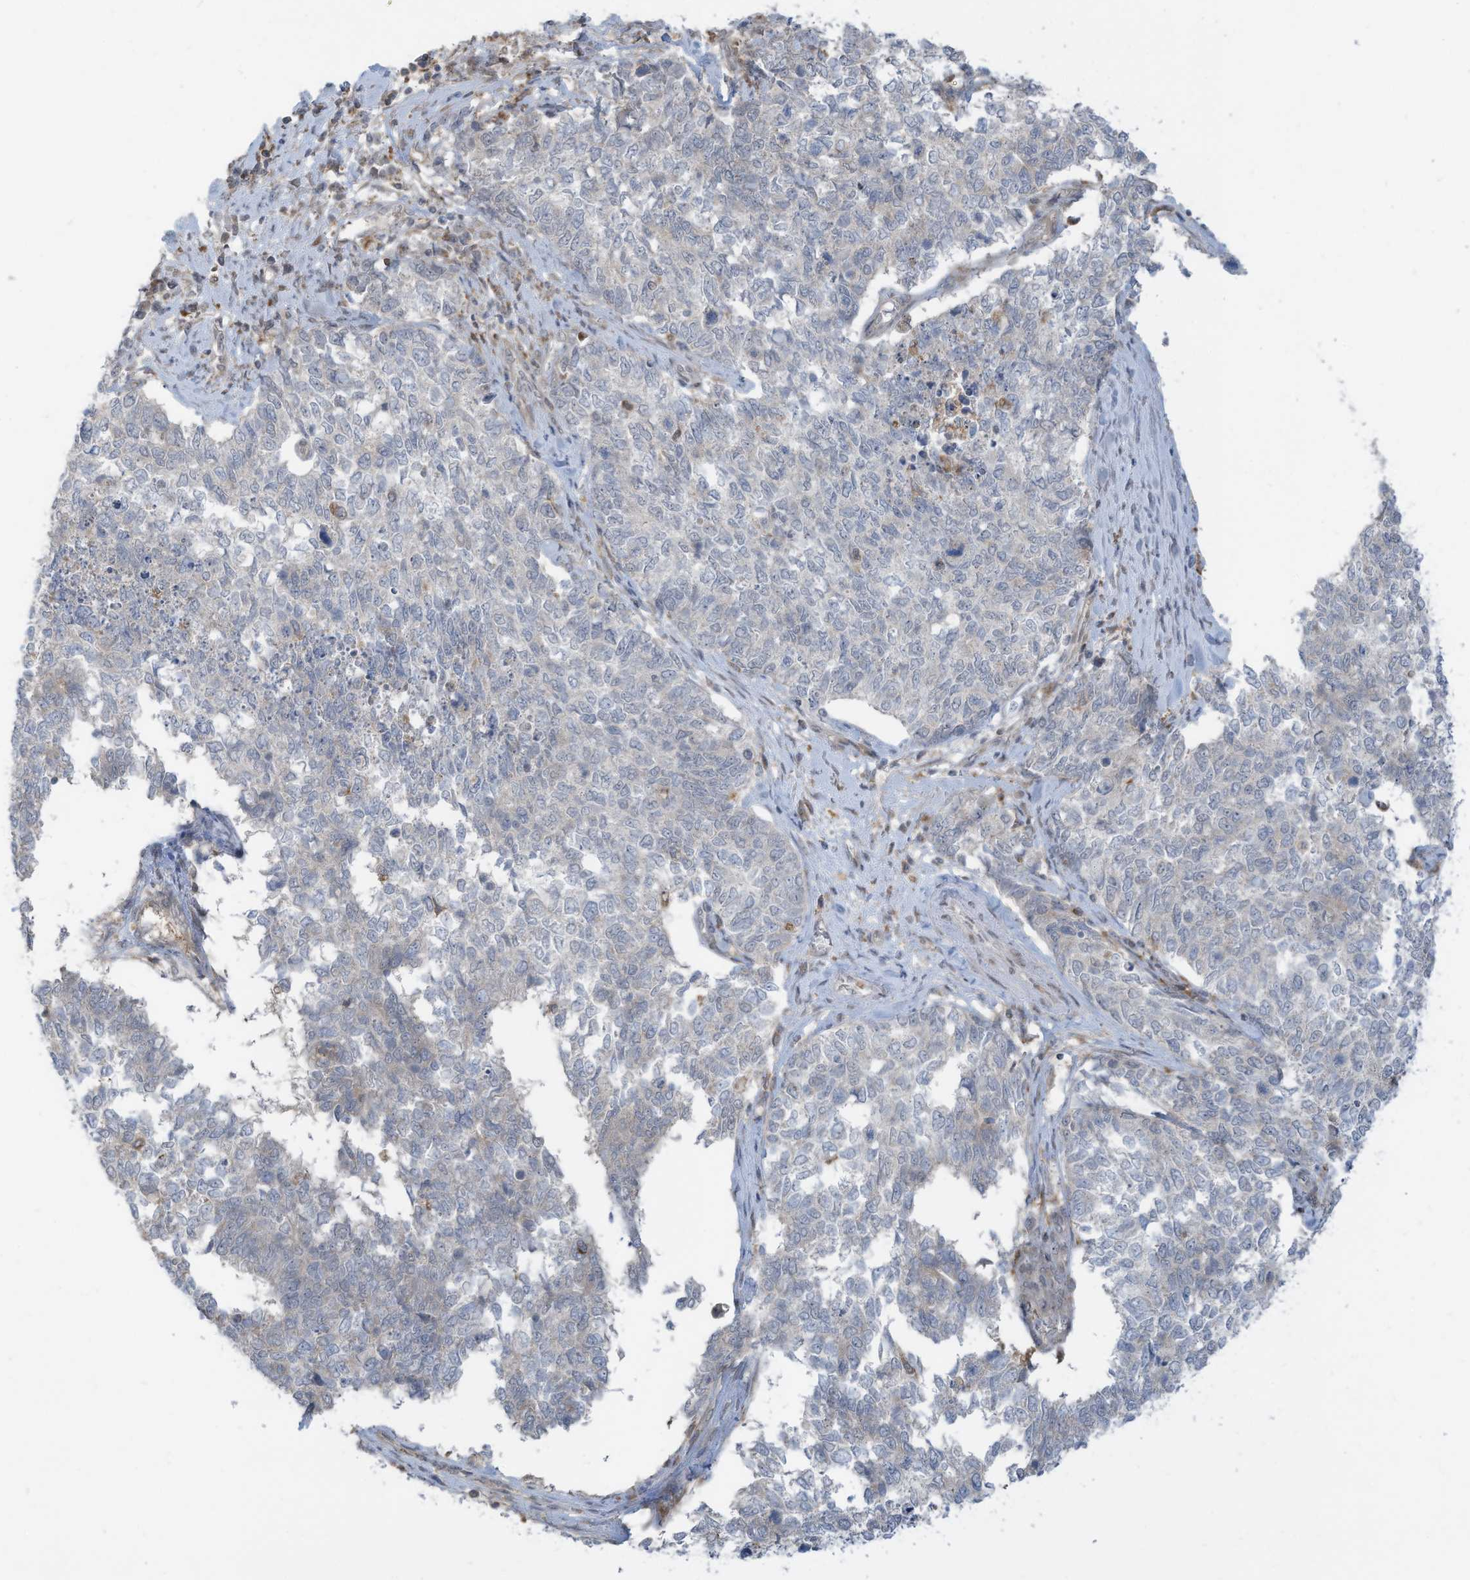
{"staining": {"intensity": "negative", "quantity": "none", "location": "none"}, "tissue": "cervical cancer", "cell_type": "Tumor cells", "image_type": "cancer", "snomed": [{"axis": "morphology", "description": "Squamous cell carcinoma, NOS"}, {"axis": "topography", "description": "Cervix"}], "caption": "IHC histopathology image of neoplastic tissue: human cervical cancer (squamous cell carcinoma) stained with DAB exhibits no significant protein expression in tumor cells.", "gene": "DZIP3", "patient": {"sex": "female", "age": 63}}